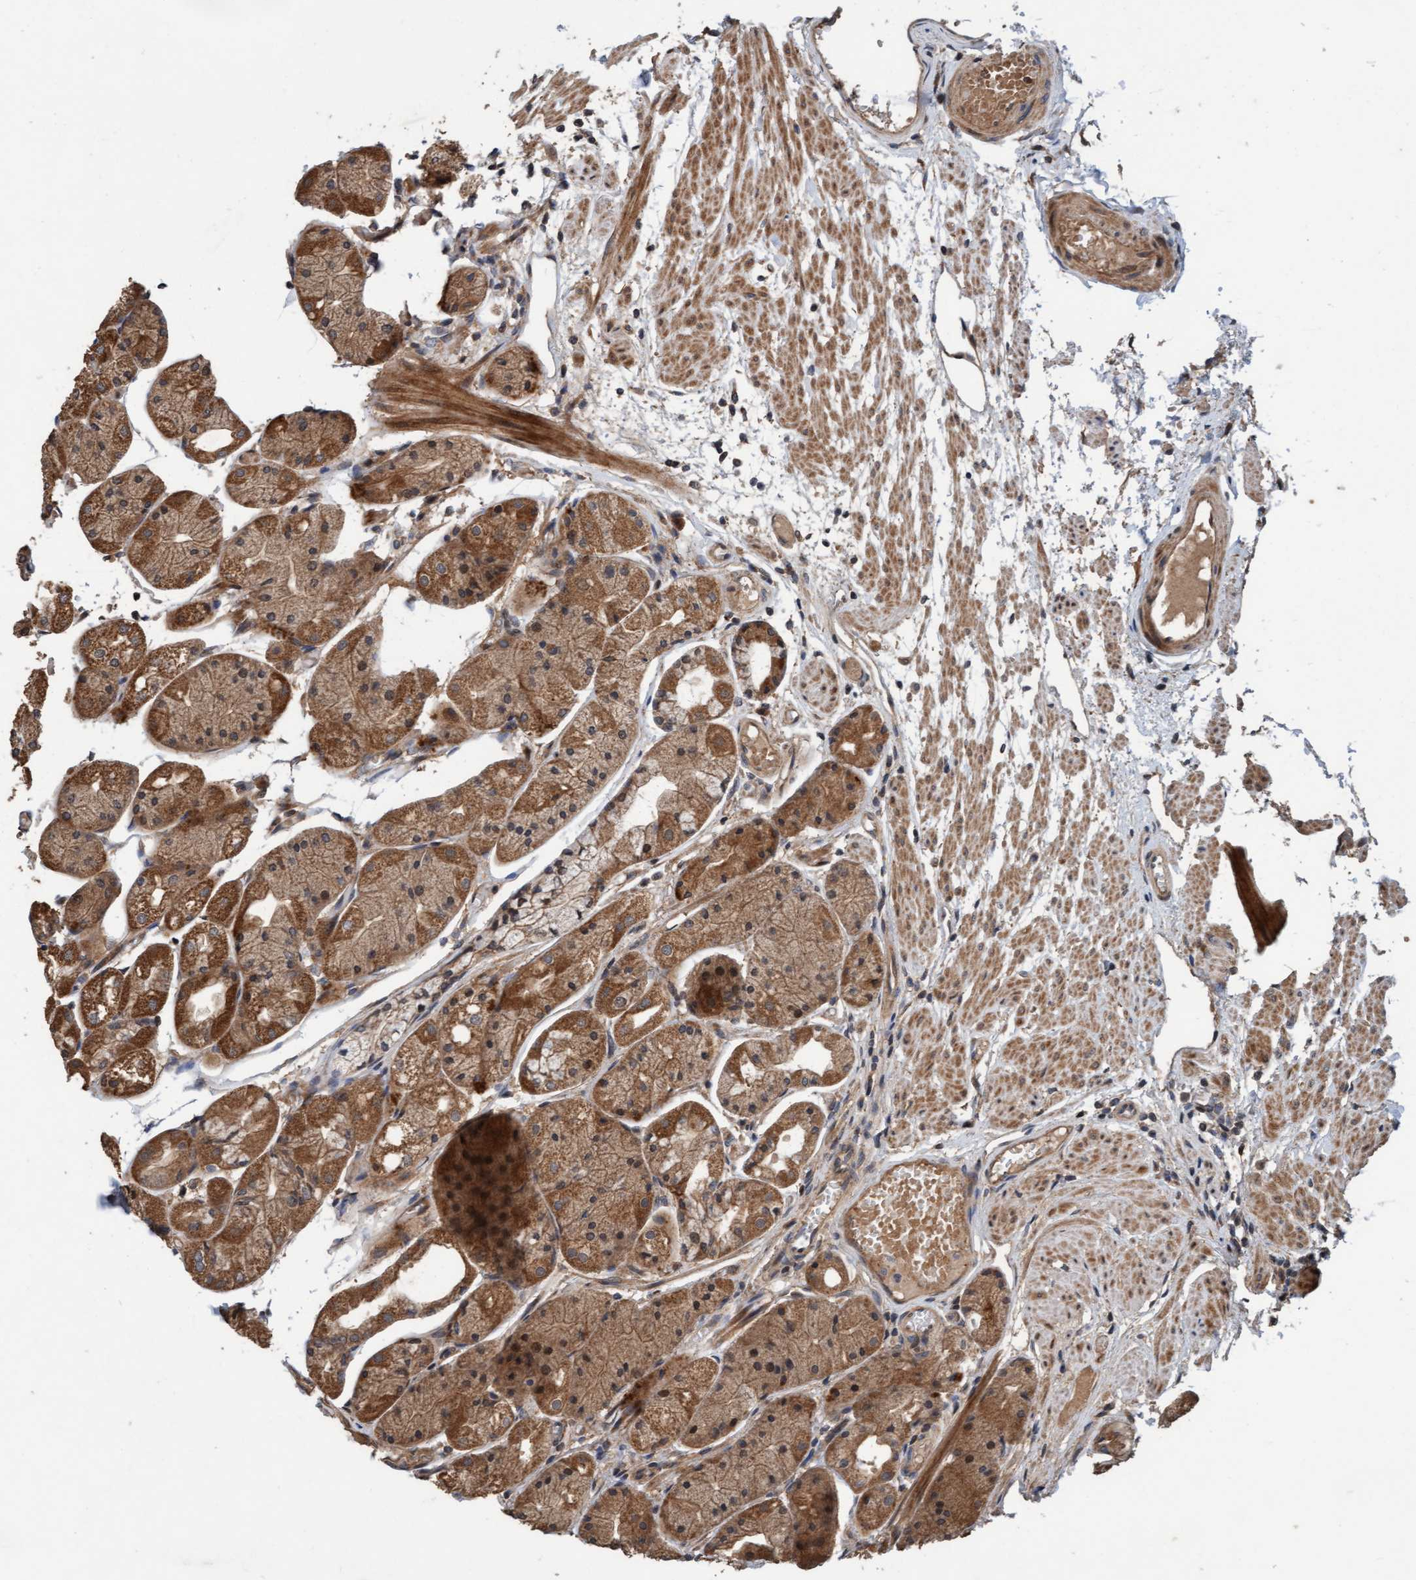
{"staining": {"intensity": "moderate", "quantity": "25%-75%", "location": "cytoplasmic/membranous,nuclear"}, "tissue": "stomach", "cell_type": "Glandular cells", "image_type": "normal", "snomed": [{"axis": "morphology", "description": "Normal tissue, NOS"}, {"axis": "topography", "description": "Stomach, upper"}], "caption": "The immunohistochemical stain highlights moderate cytoplasmic/membranous,nuclear staining in glandular cells of normal stomach.", "gene": "MLXIP", "patient": {"sex": "male", "age": 72}}